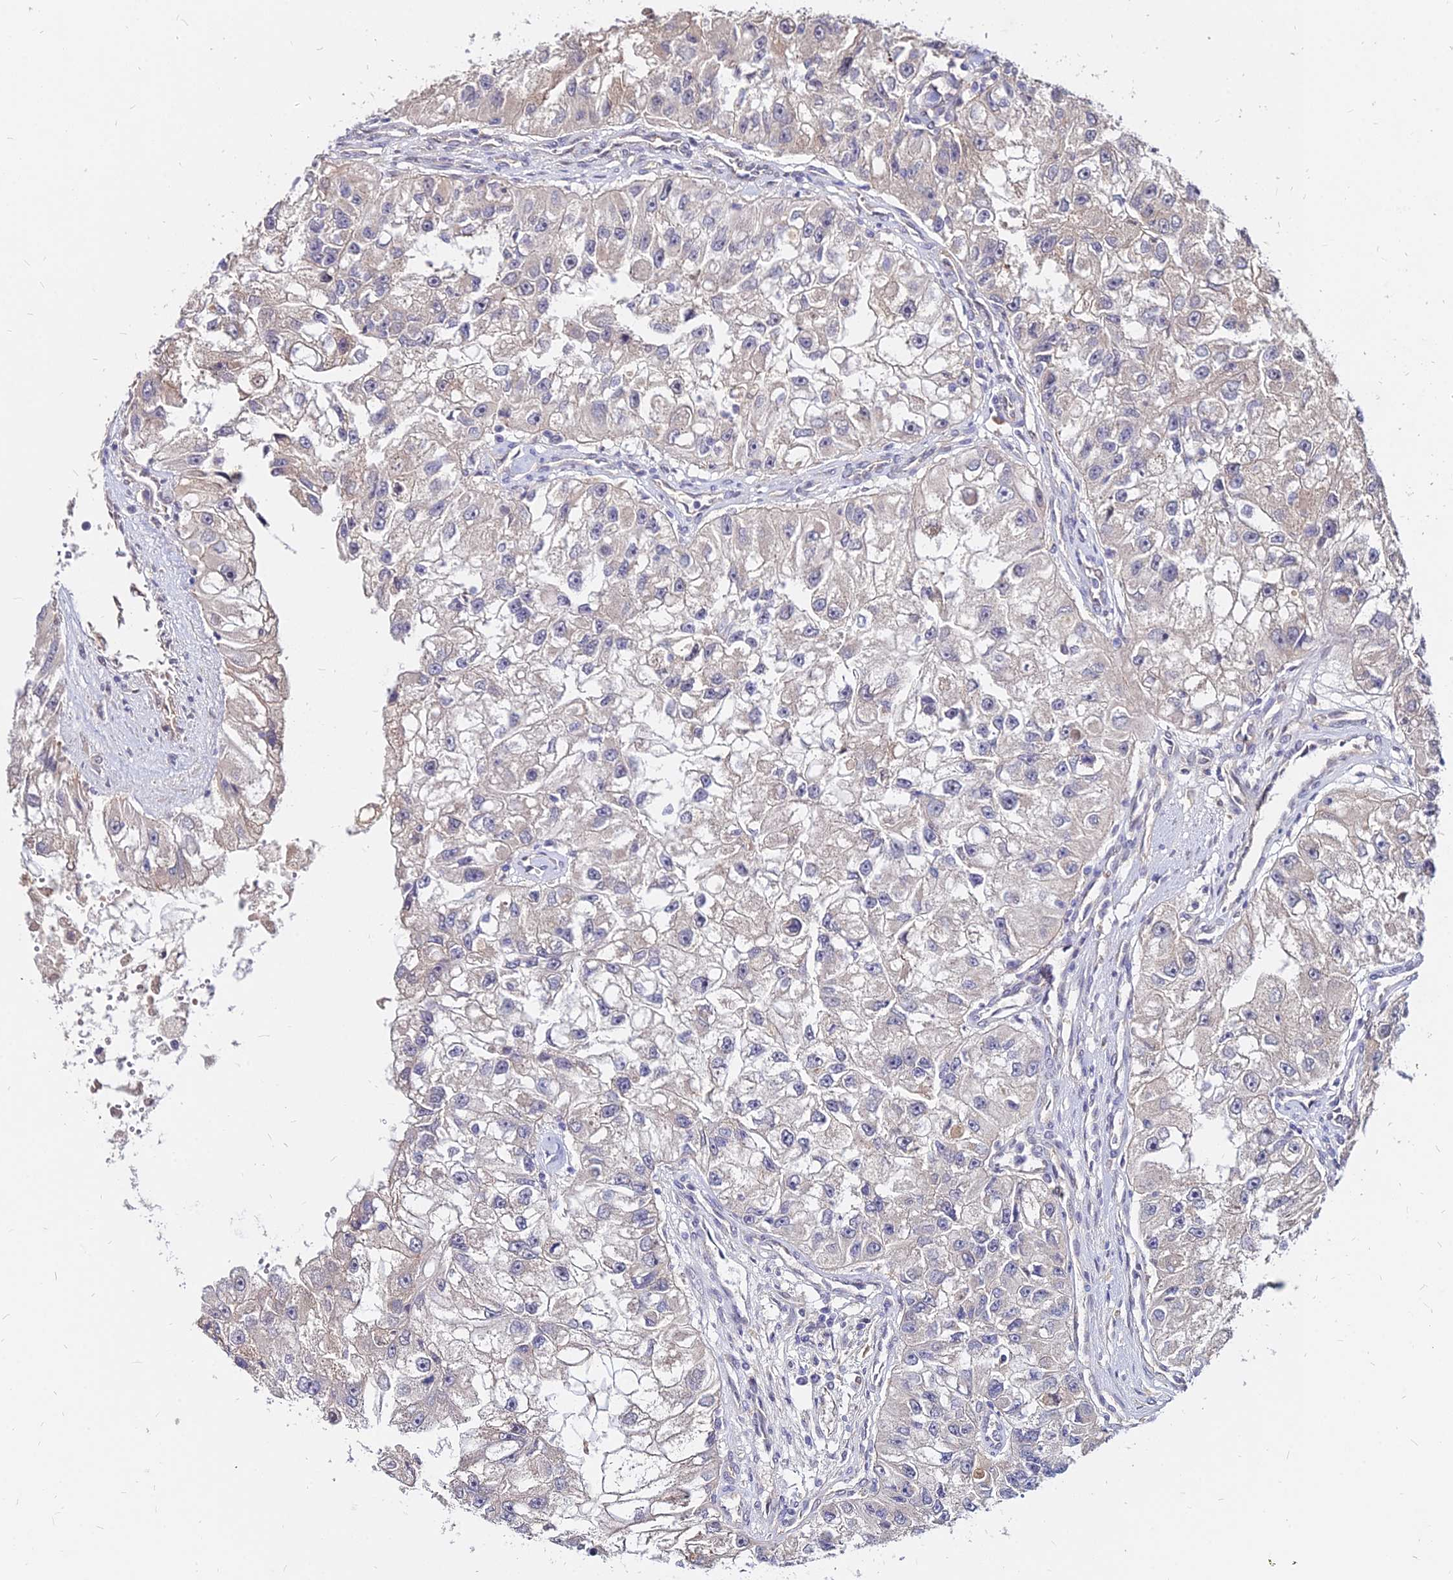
{"staining": {"intensity": "negative", "quantity": "none", "location": "none"}, "tissue": "renal cancer", "cell_type": "Tumor cells", "image_type": "cancer", "snomed": [{"axis": "morphology", "description": "Adenocarcinoma, NOS"}, {"axis": "topography", "description": "Kidney"}], "caption": "Tumor cells are negative for brown protein staining in renal cancer. (Immunohistochemistry, brightfield microscopy, high magnification).", "gene": "C11orf68", "patient": {"sex": "male", "age": 63}}